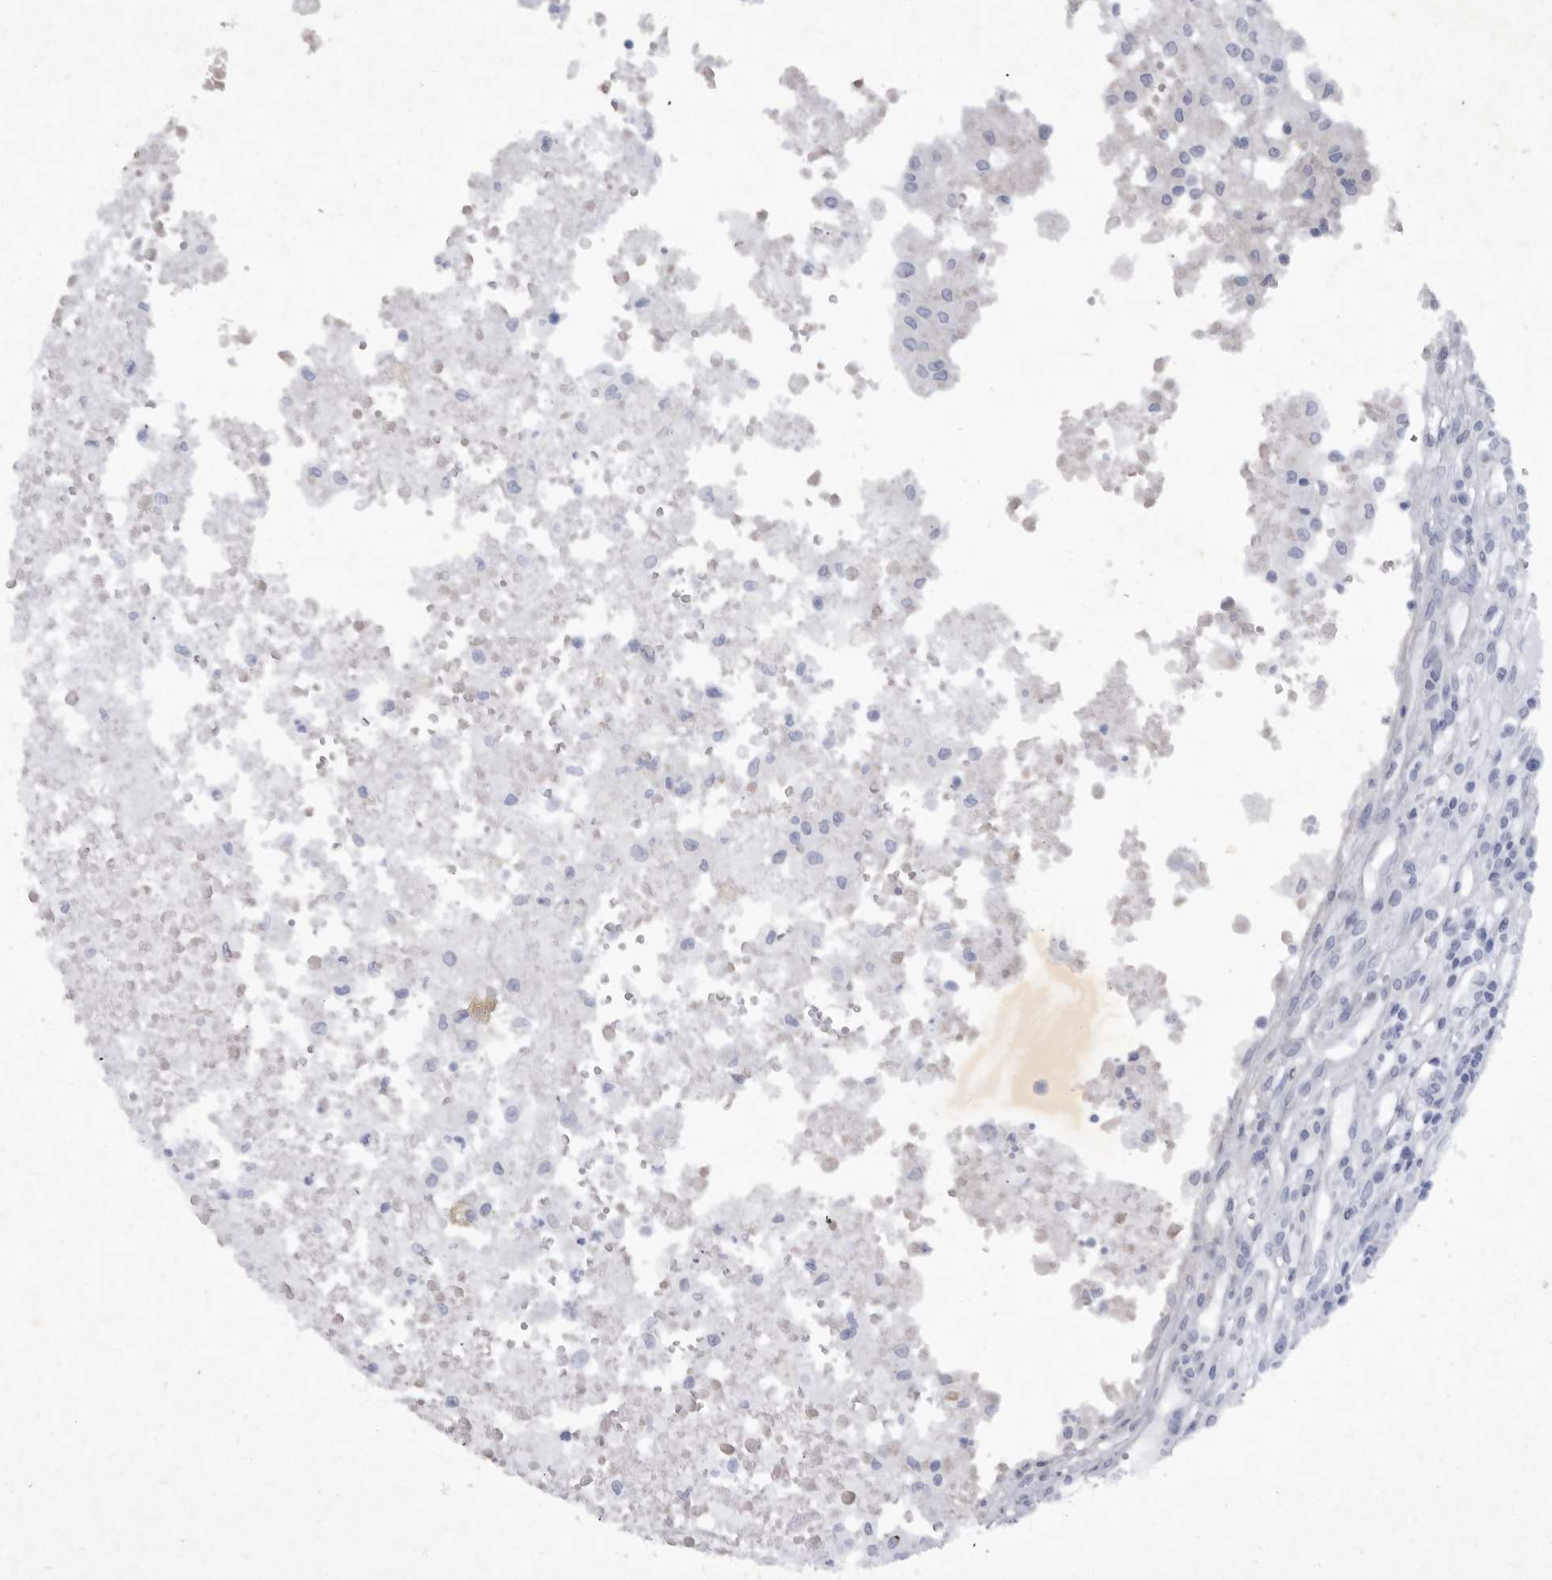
{"staining": {"intensity": "negative", "quantity": "none", "location": "none"}, "tissue": "head and neck cancer", "cell_type": "Tumor cells", "image_type": "cancer", "snomed": [{"axis": "morphology", "description": "Squamous cell carcinoma, NOS"}, {"axis": "topography", "description": "Head-Neck"}], "caption": "Head and neck squamous cell carcinoma was stained to show a protein in brown. There is no significant positivity in tumor cells. The staining is performed using DAB (3,3'-diaminobenzidine) brown chromogen with nuclei counter-stained in using hematoxylin.", "gene": "ABL1", "patient": {"sex": "male", "age": 66}}